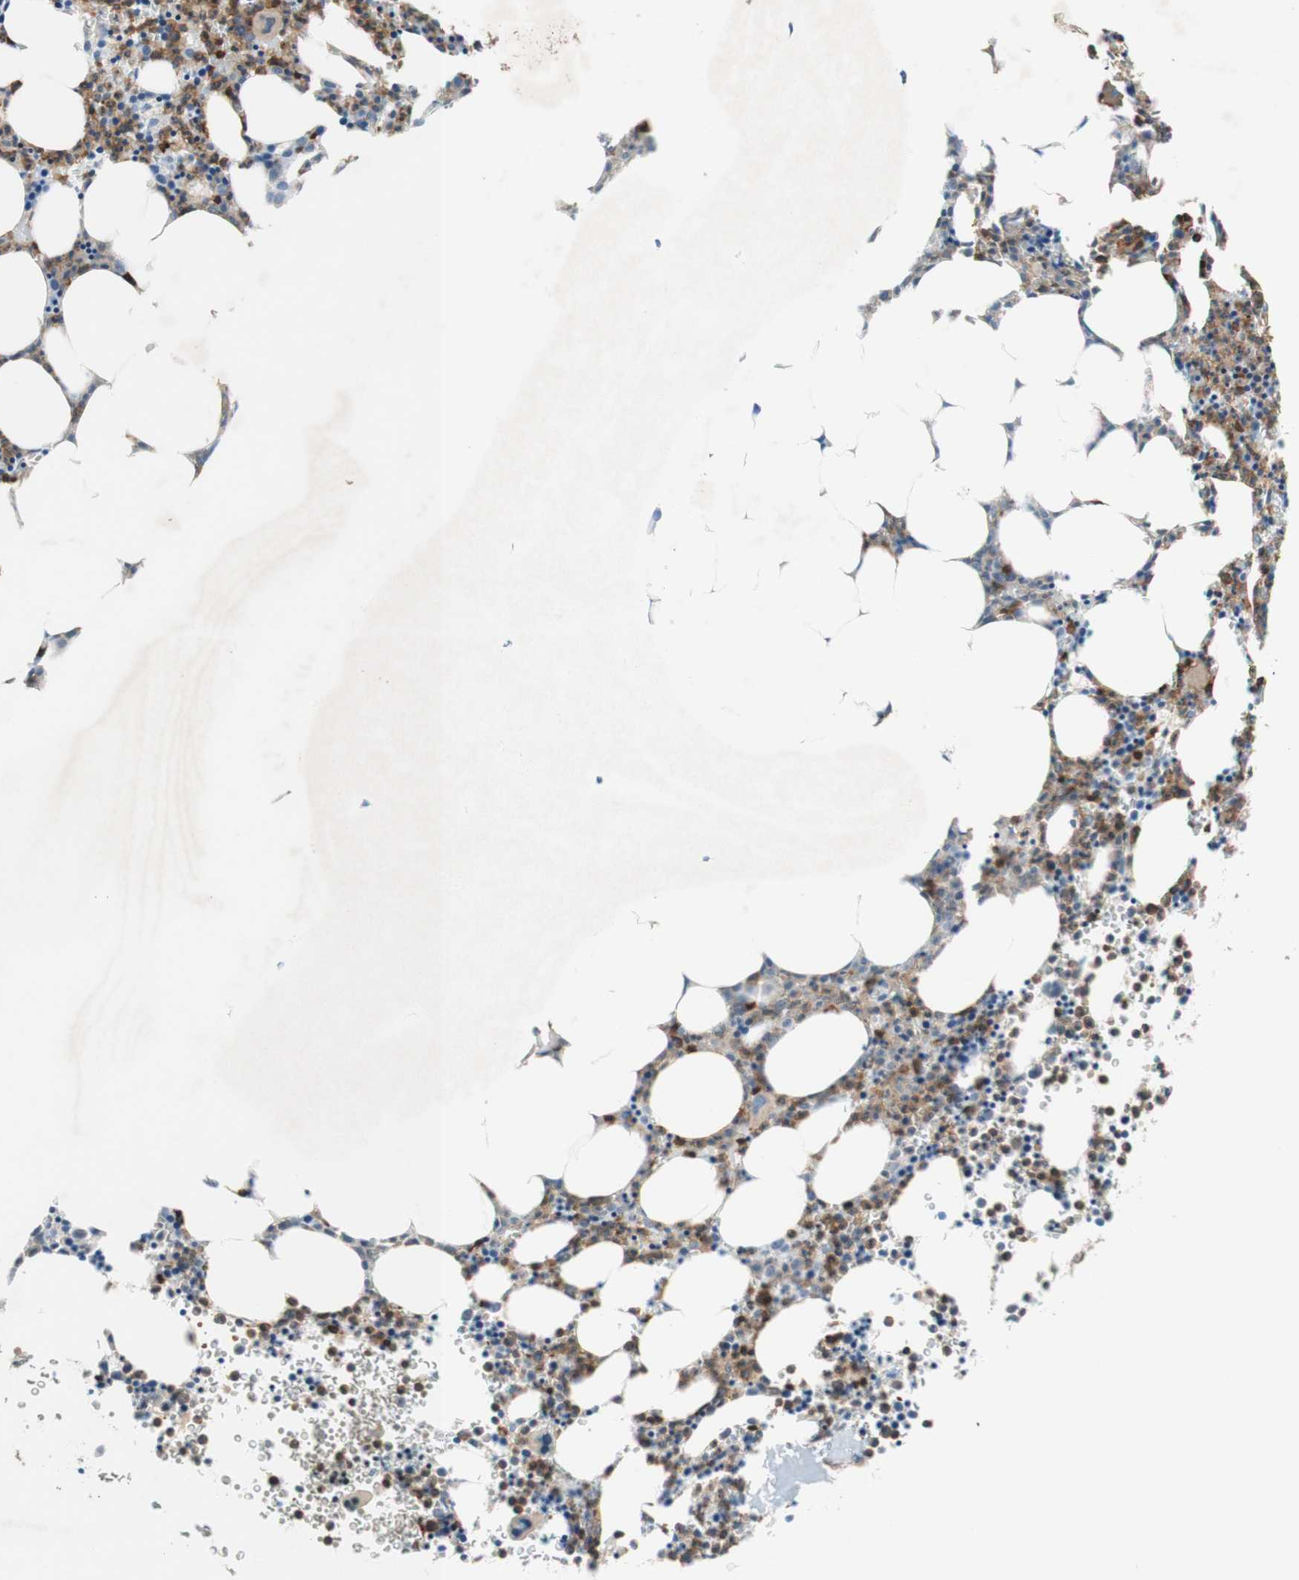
{"staining": {"intensity": "moderate", "quantity": "25%-75%", "location": "cytoplasmic/membranous"}, "tissue": "bone marrow", "cell_type": "Hematopoietic cells", "image_type": "normal", "snomed": [{"axis": "morphology", "description": "Normal tissue, NOS"}, {"axis": "morphology", "description": "Inflammation, NOS"}, {"axis": "topography", "description": "Bone marrow"}], "caption": "About 25%-75% of hematopoietic cells in benign bone marrow reveal moderate cytoplasmic/membranous protein expression as visualized by brown immunohistochemical staining.", "gene": "SPINK6", "patient": {"sex": "female", "age": 61}}